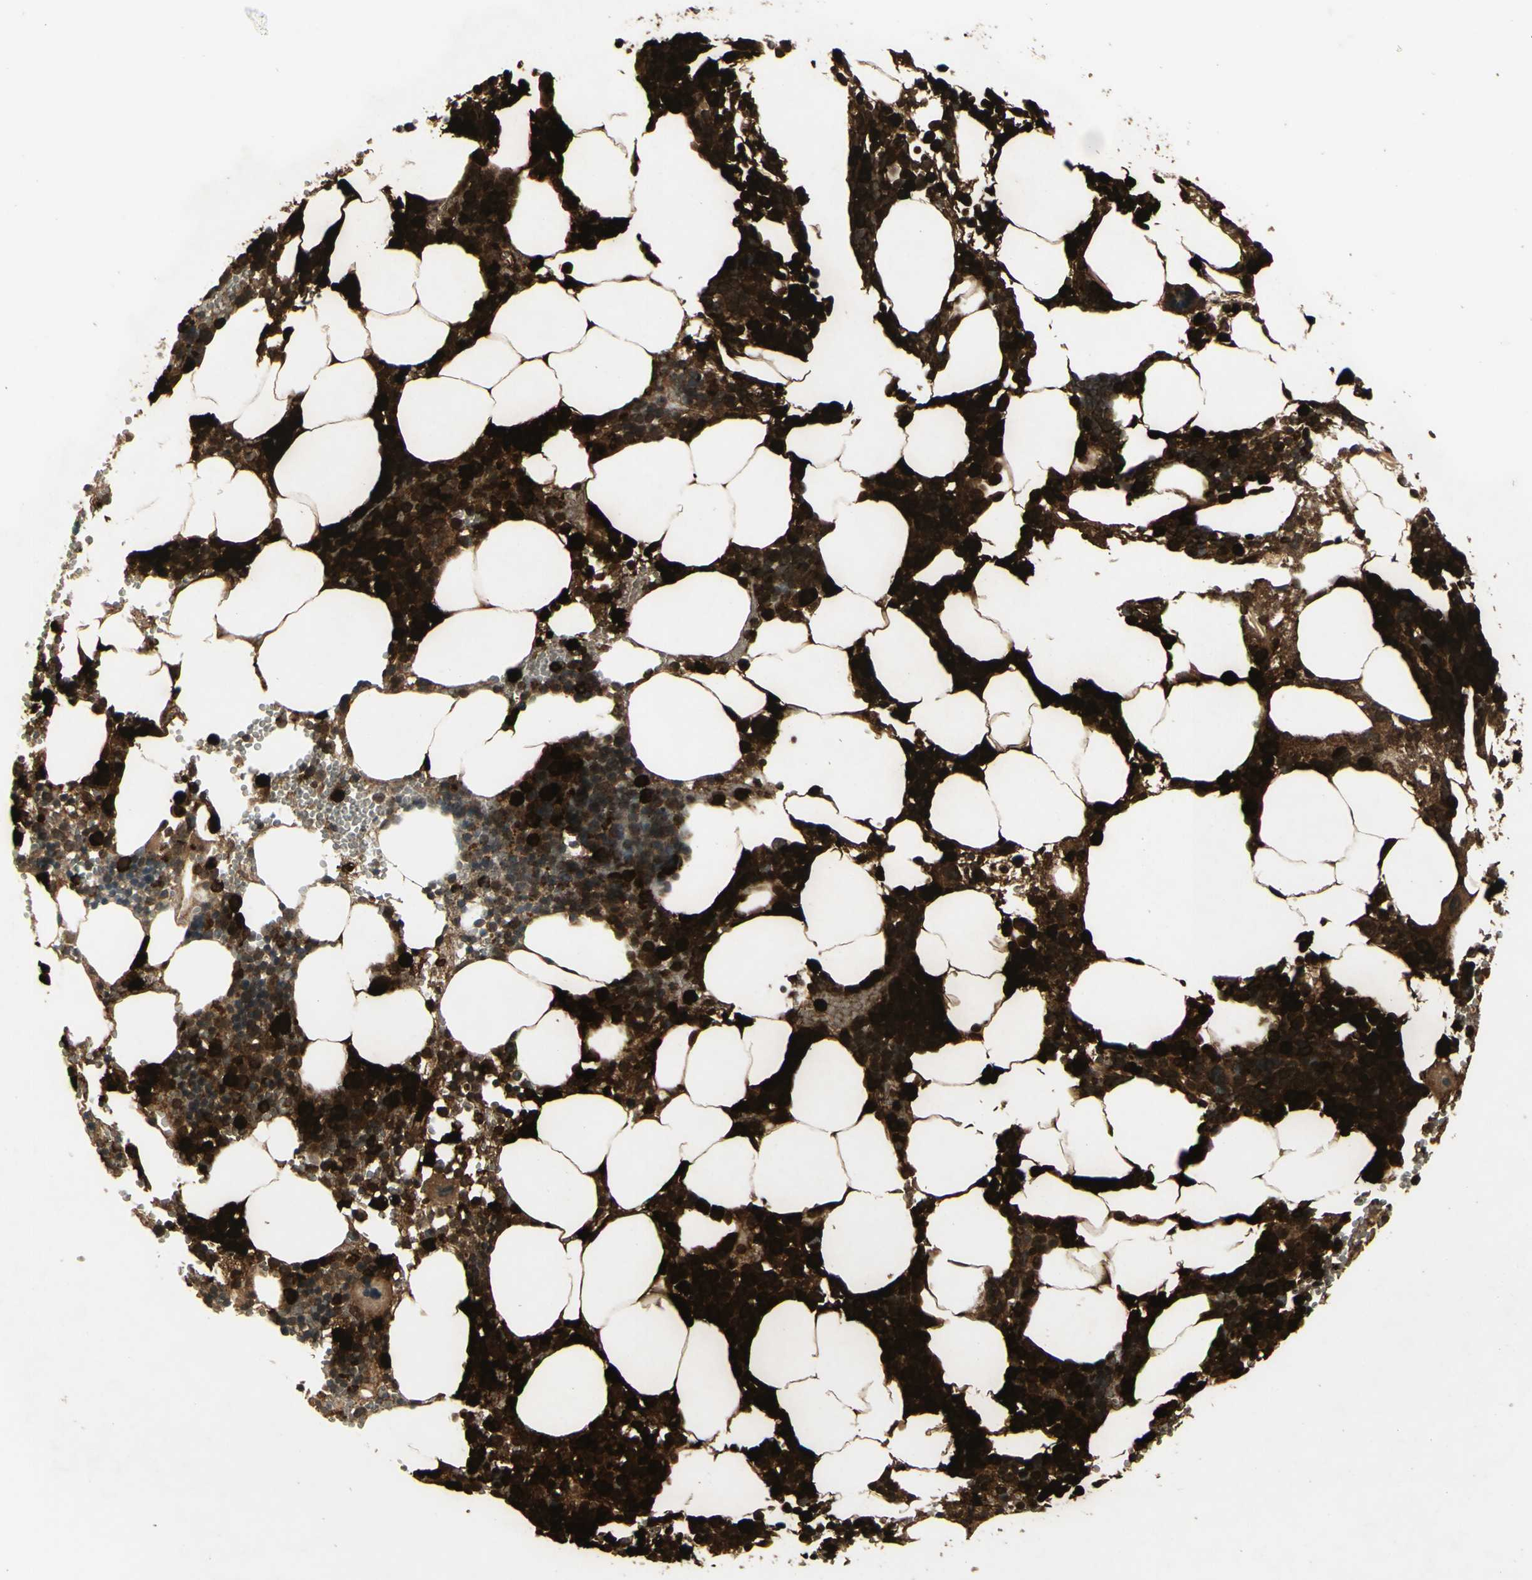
{"staining": {"intensity": "strong", "quantity": ">75%", "location": "cytoplasmic/membranous"}, "tissue": "bone marrow", "cell_type": "Hematopoietic cells", "image_type": "normal", "snomed": [{"axis": "morphology", "description": "Normal tissue, NOS"}, {"axis": "morphology", "description": "Inflammation, NOS"}, {"axis": "topography", "description": "Bone marrow"}], "caption": "Immunohistochemistry (DAB (3,3'-diaminobenzidine)) staining of normal human bone marrow demonstrates strong cytoplasmic/membranous protein positivity in about >75% of hematopoietic cells. The staining was performed using DAB to visualize the protein expression in brown, while the nuclei were stained in blue with hematoxylin (Magnification: 20x).", "gene": "CCNB2", "patient": {"sex": "male", "age": 42}}